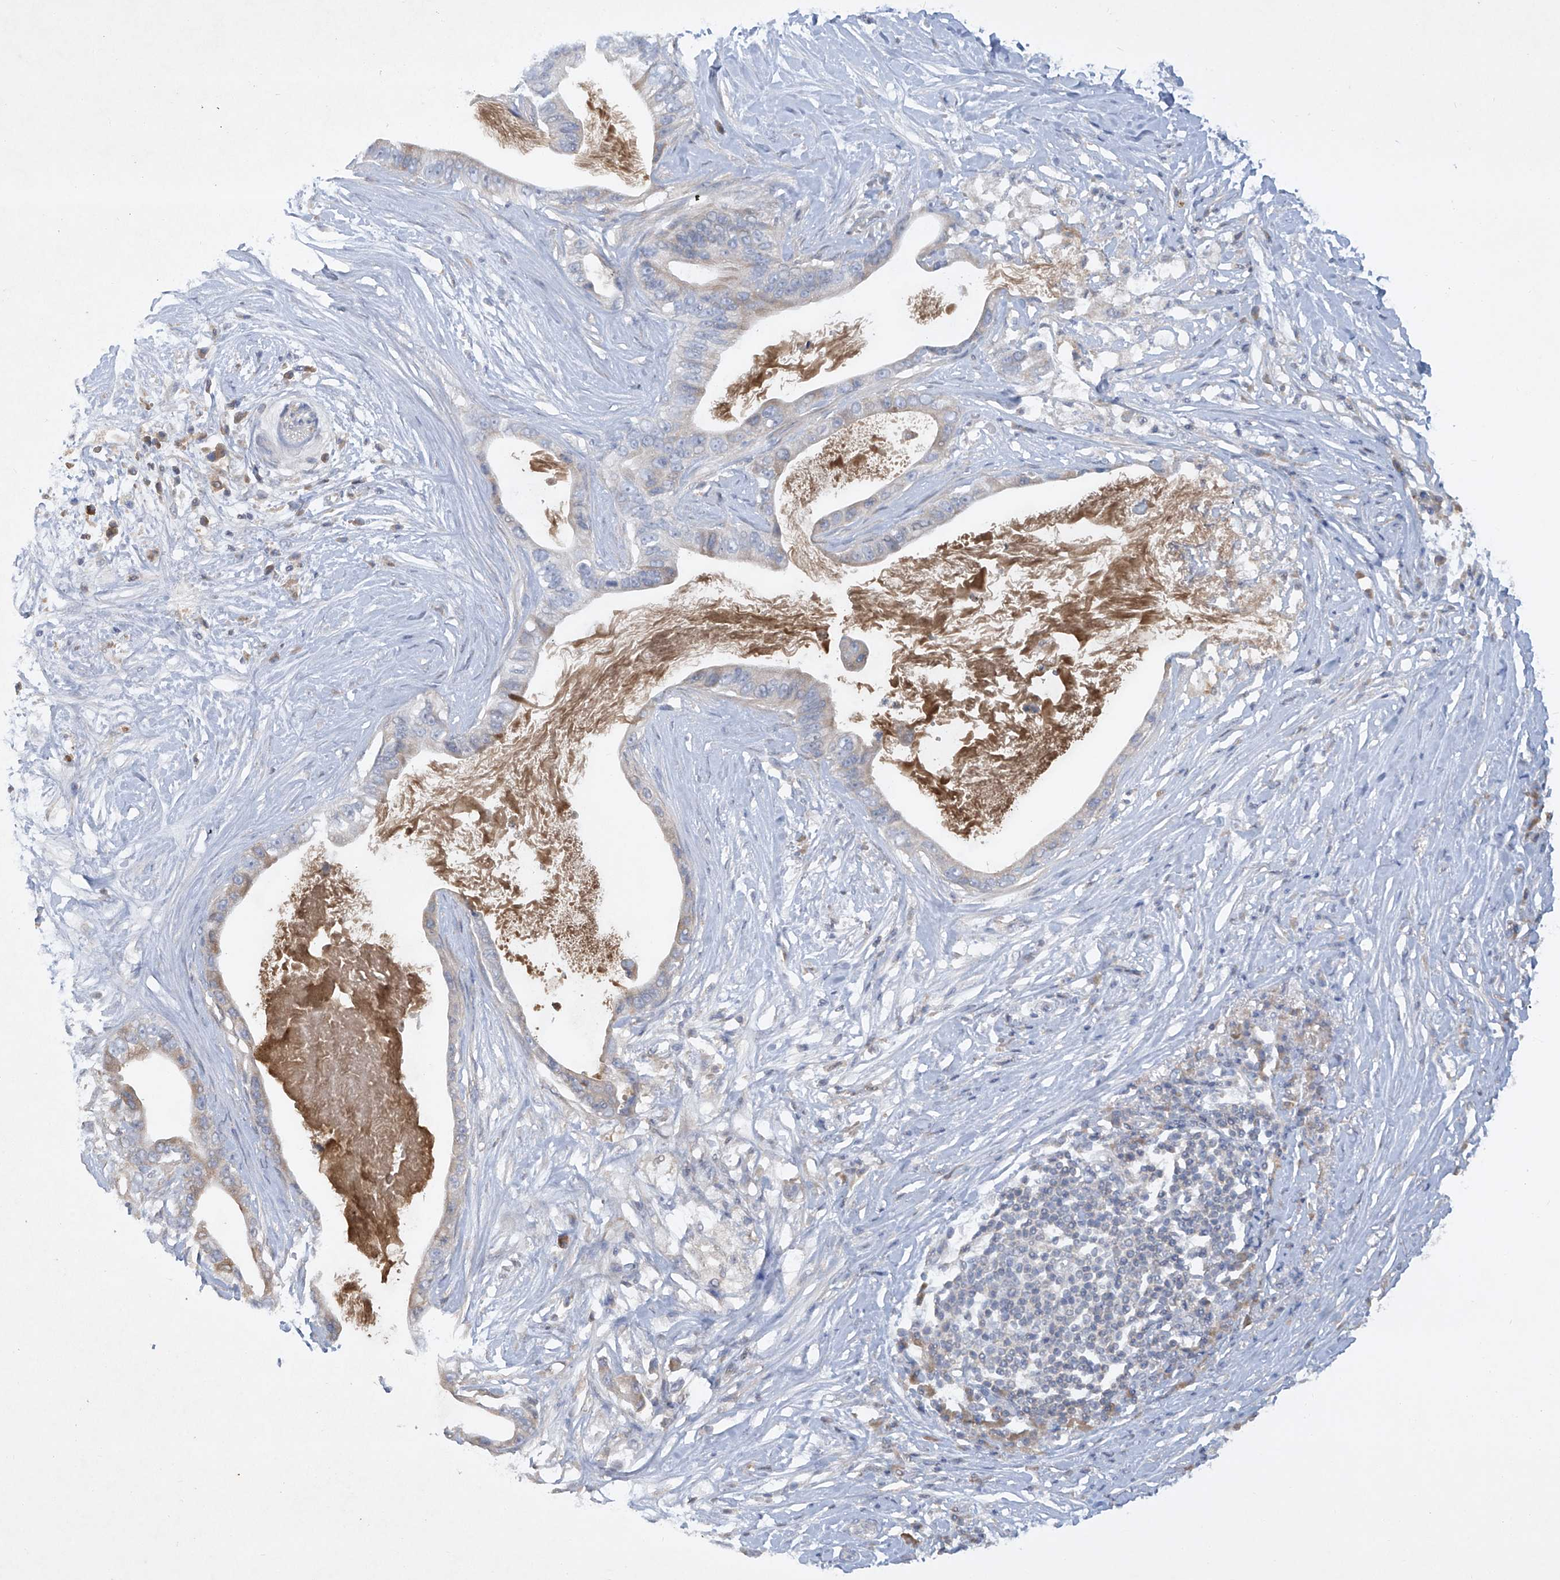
{"staining": {"intensity": "weak", "quantity": "<25%", "location": "cytoplasmic/membranous"}, "tissue": "pancreatic cancer", "cell_type": "Tumor cells", "image_type": "cancer", "snomed": [{"axis": "morphology", "description": "Adenocarcinoma, NOS"}, {"axis": "topography", "description": "Pancreas"}], "caption": "This histopathology image is of pancreatic cancer stained with immunohistochemistry (IHC) to label a protein in brown with the nuclei are counter-stained blue. There is no positivity in tumor cells.", "gene": "HAS3", "patient": {"sex": "male", "age": 77}}